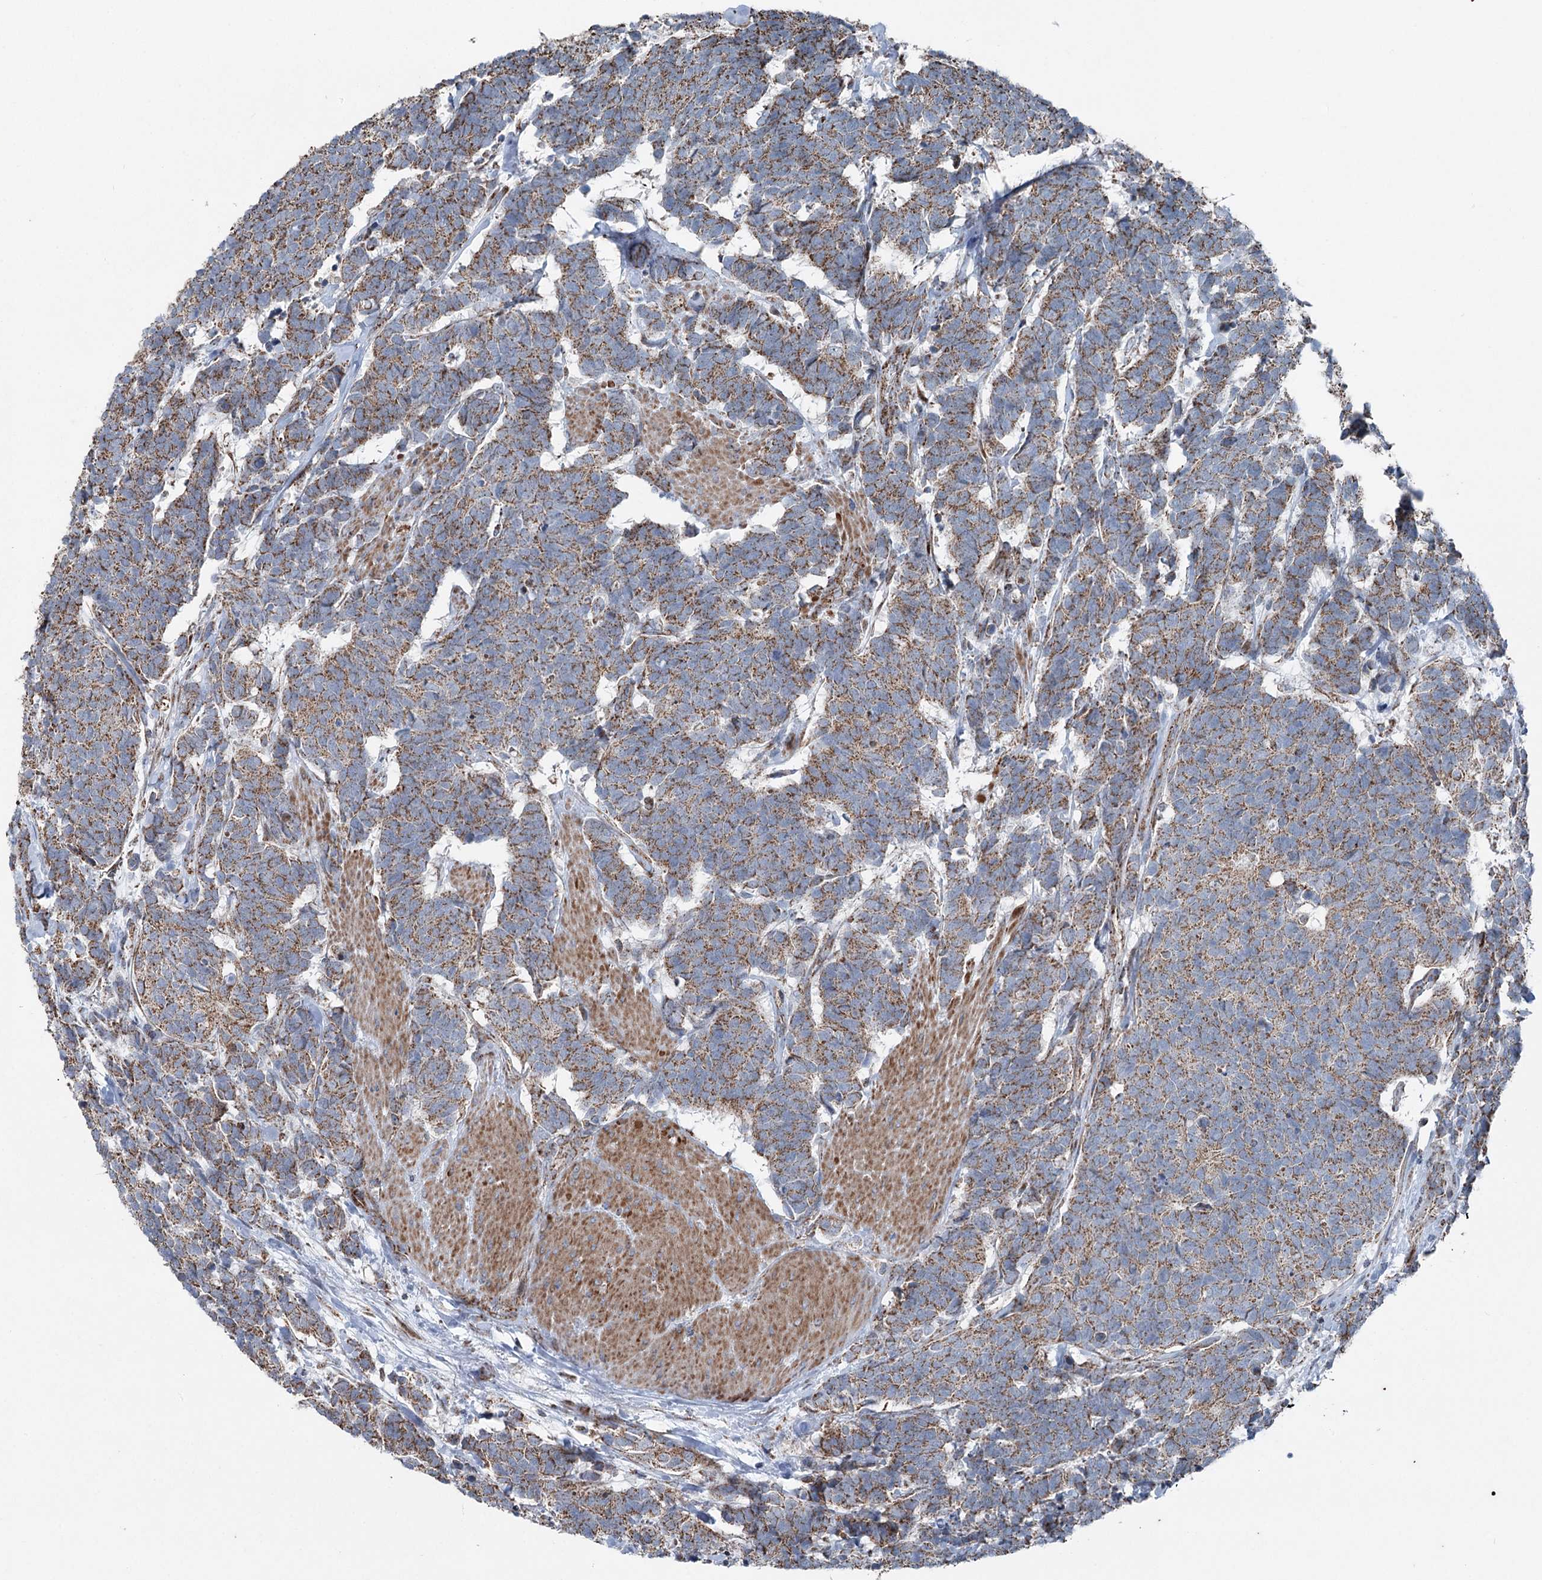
{"staining": {"intensity": "strong", "quantity": ">75%", "location": "cytoplasmic/membranous"}, "tissue": "carcinoid", "cell_type": "Tumor cells", "image_type": "cancer", "snomed": [{"axis": "morphology", "description": "Carcinoma, NOS"}, {"axis": "morphology", "description": "Carcinoid, malignant, NOS"}, {"axis": "topography", "description": "Urinary bladder"}], "caption": "IHC (DAB) staining of human carcinoid shows strong cytoplasmic/membranous protein staining in approximately >75% of tumor cells.", "gene": "UCN3", "patient": {"sex": "male", "age": 57}}